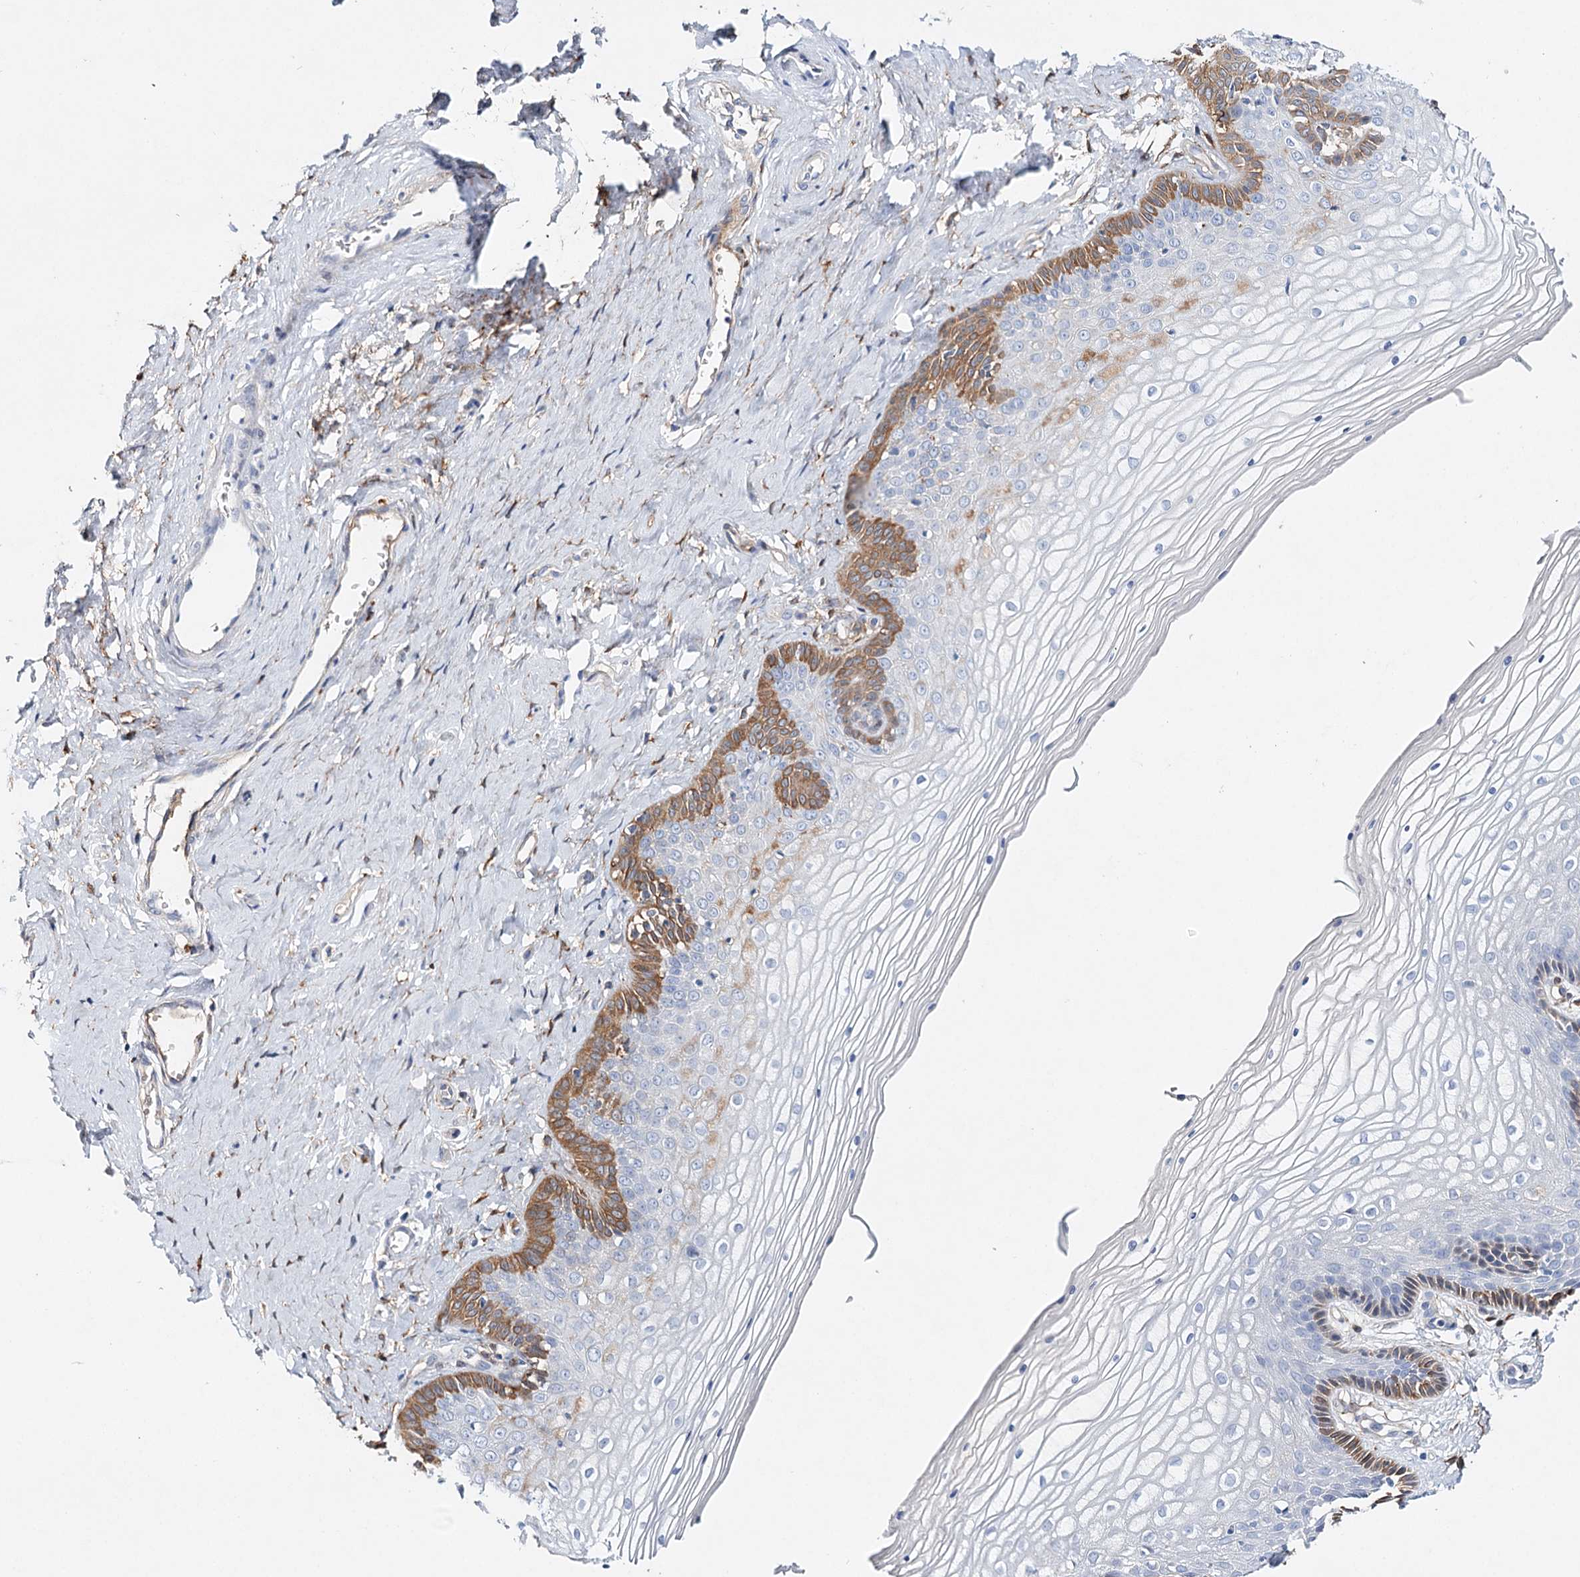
{"staining": {"intensity": "strong", "quantity": "<25%", "location": "cytoplasmic/membranous"}, "tissue": "vagina", "cell_type": "Squamous epithelial cells", "image_type": "normal", "snomed": [{"axis": "morphology", "description": "Normal tissue, NOS"}, {"axis": "topography", "description": "Vagina"}, {"axis": "topography", "description": "Cervix"}], "caption": "High-magnification brightfield microscopy of normal vagina stained with DAB (brown) and counterstained with hematoxylin (blue). squamous epithelial cells exhibit strong cytoplasmic/membranous positivity is seen in approximately<25% of cells.", "gene": "CFAP46", "patient": {"sex": "female", "age": 40}}